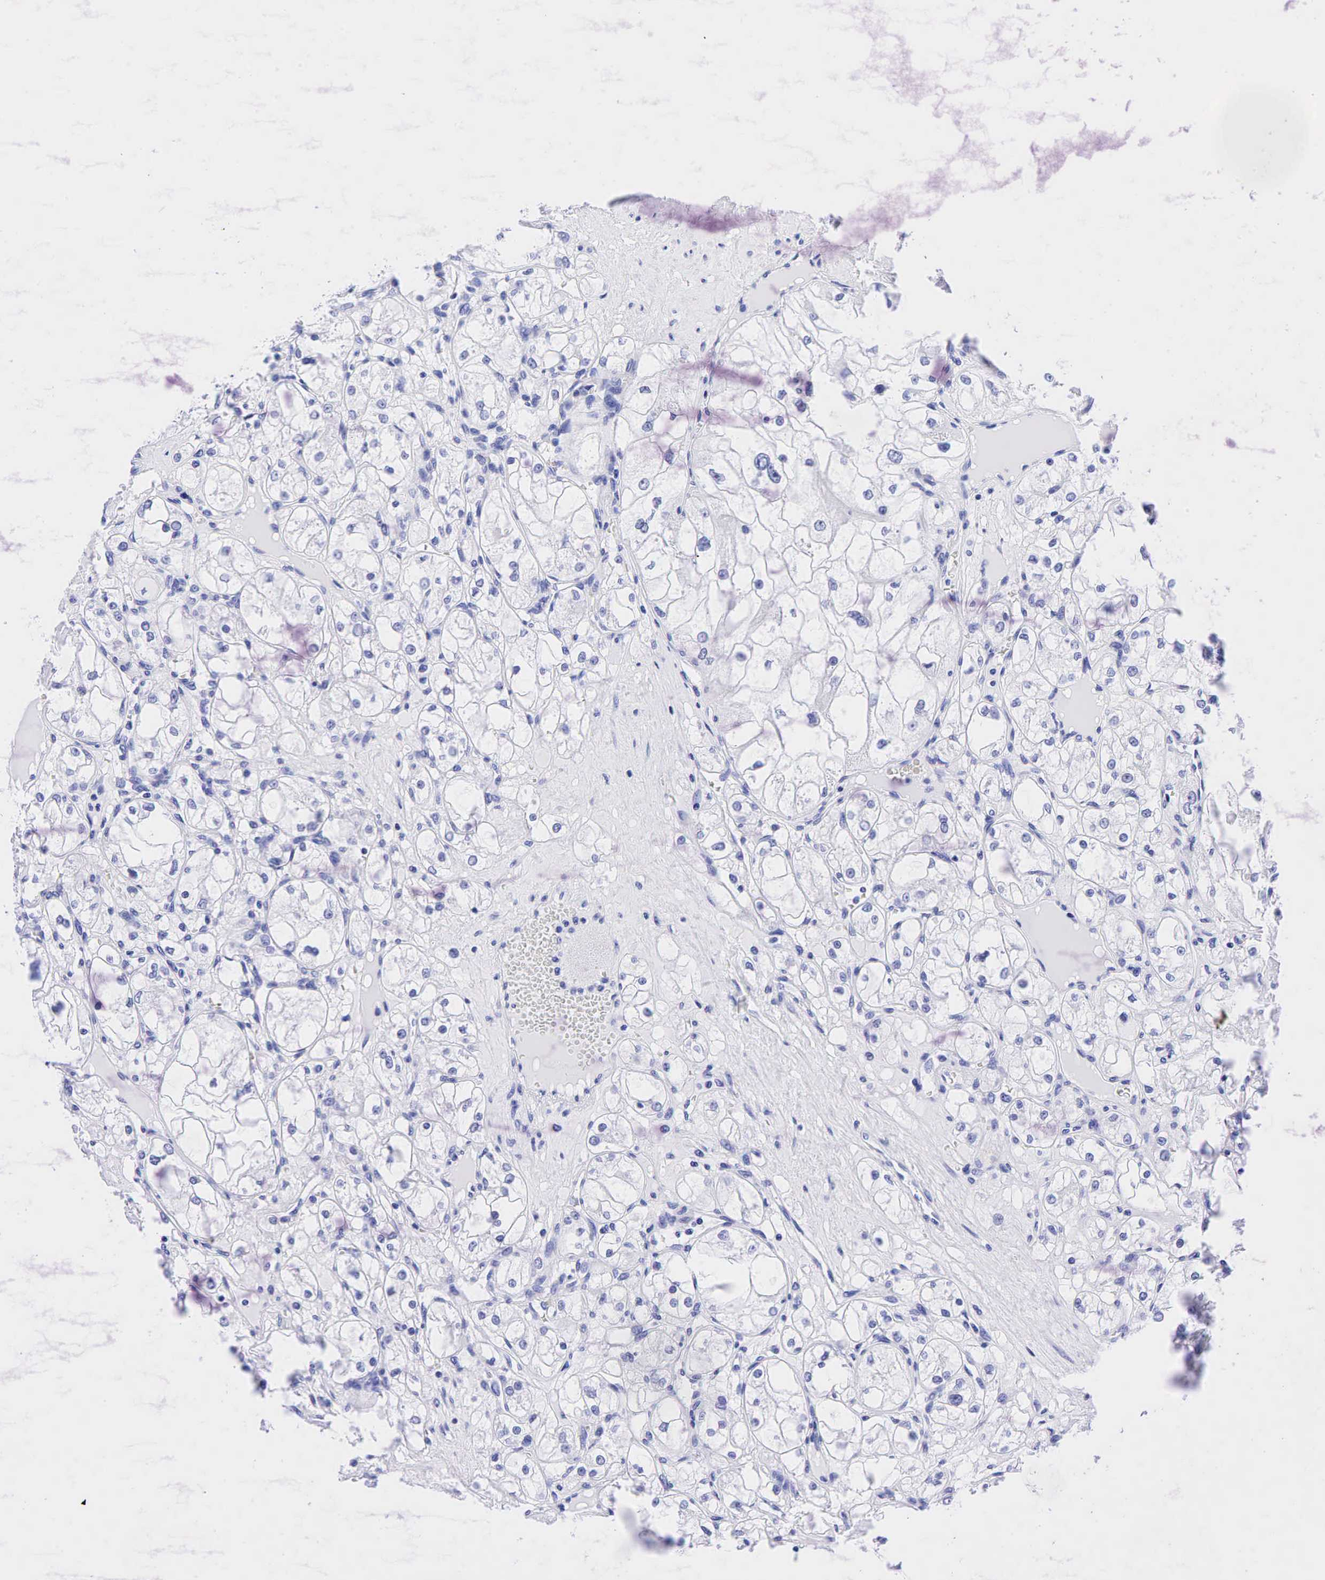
{"staining": {"intensity": "negative", "quantity": "none", "location": "none"}, "tissue": "renal cancer", "cell_type": "Tumor cells", "image_type": "cancer", "snomed": [{"axis": "morphology", "description": "Adenocarcinoma, NOS"}, {"axis": "topography", "description": "Kidney"}], "caption": "Protein analysis of adenocarcinoma (renal) exhibits no significant staining in tumor cells. (DAB immunohistochemistry, high magnification).", "gene": "ESR1", "patient": {"sex": "male", "age": 61}}